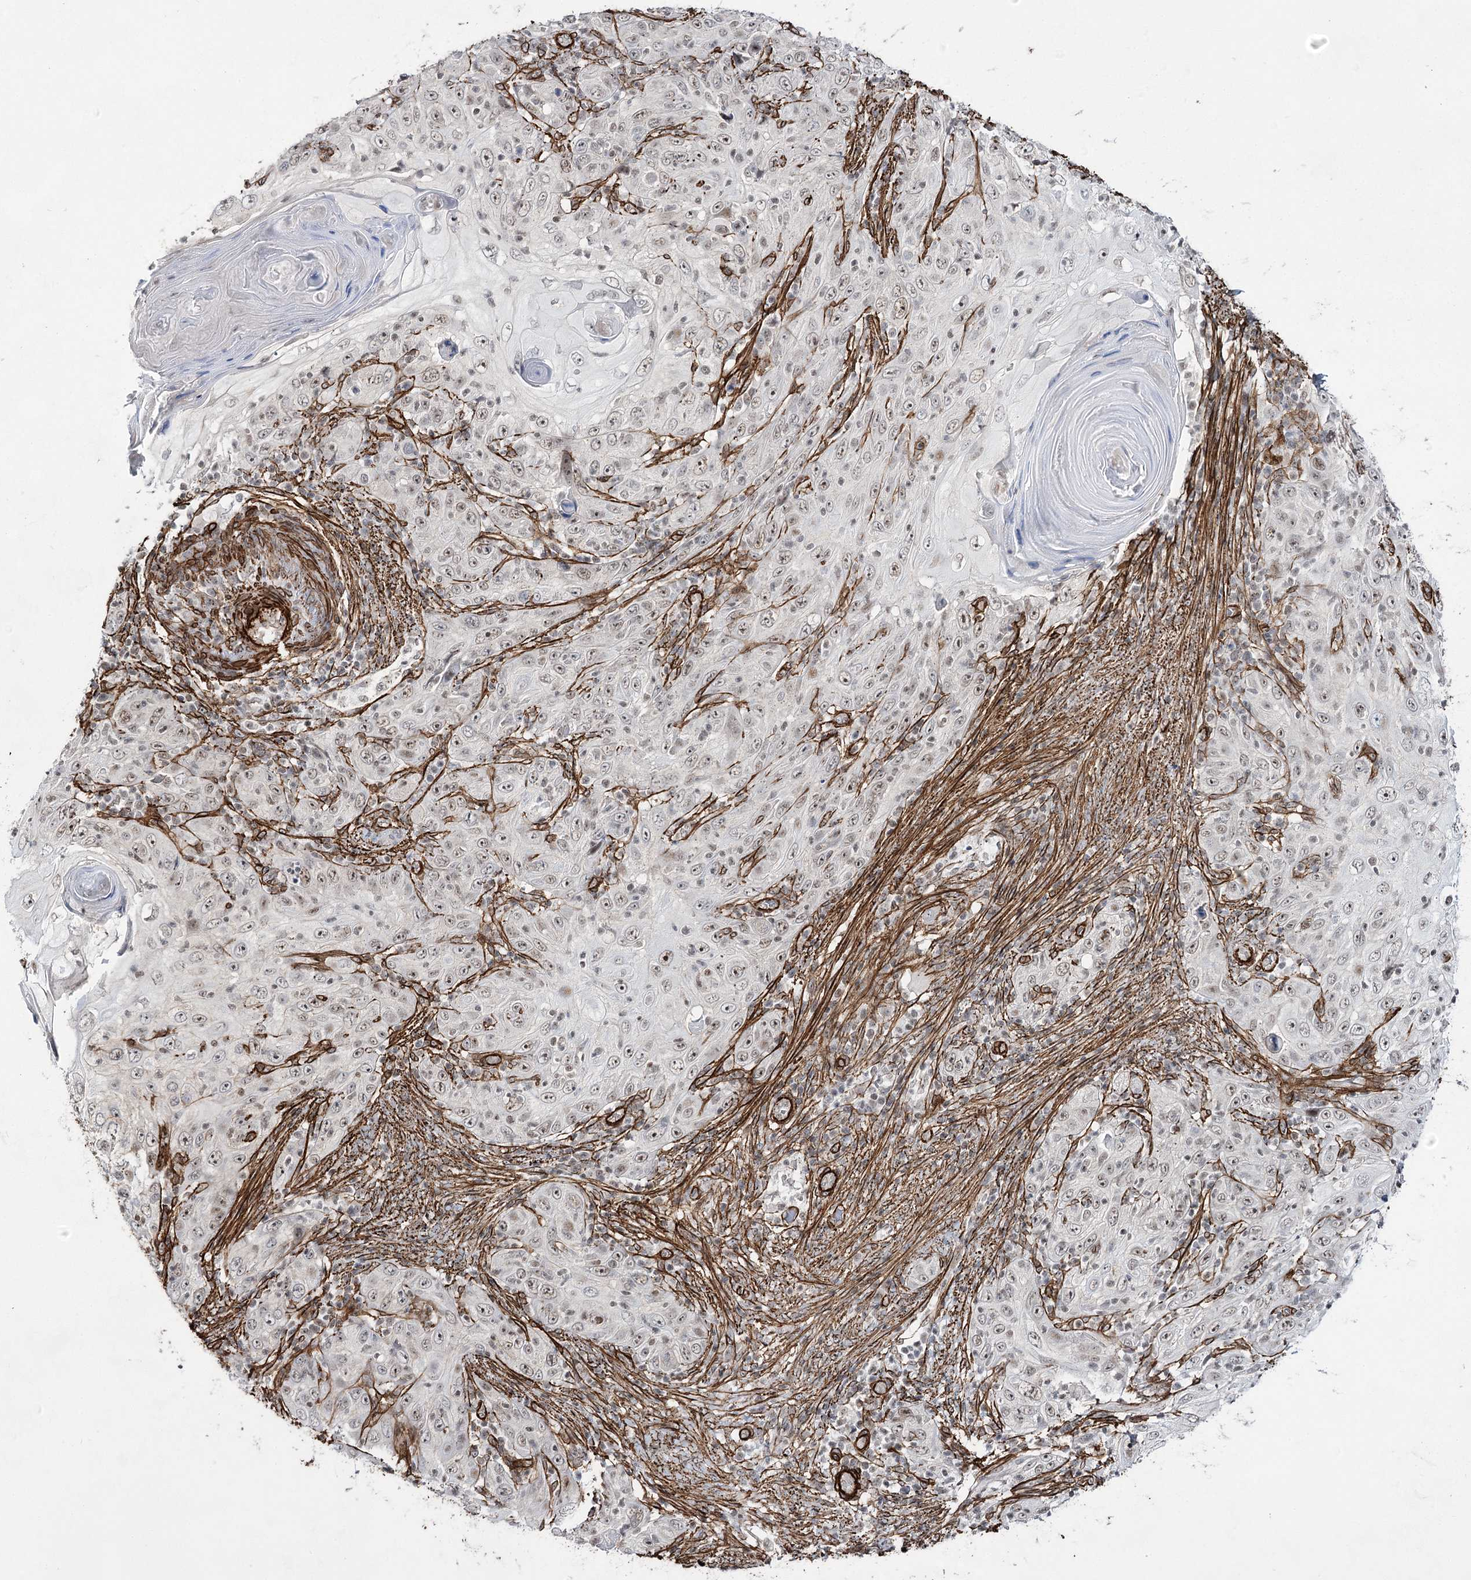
{"staining": {"intensity": "negative", "quantity": "none", "location": "none"}, "tissue": "skin cancer", "cell_type": "Tumor cells", "image_type": "cancer", "snomed": [{"axis": "morphology", "description": "Squamous cell carcinoma, NOS"}, {"axis": "topography", "description": "Skin"}], "caption": "Protein analysis of skin cancer (squamous cell carcinoma) displays no significant staining in tumor cells. (DAB IHC with hematoxylin counter stain).", "gene": "CWF19L1", "patient": {"sex": "female", "age": 88}}